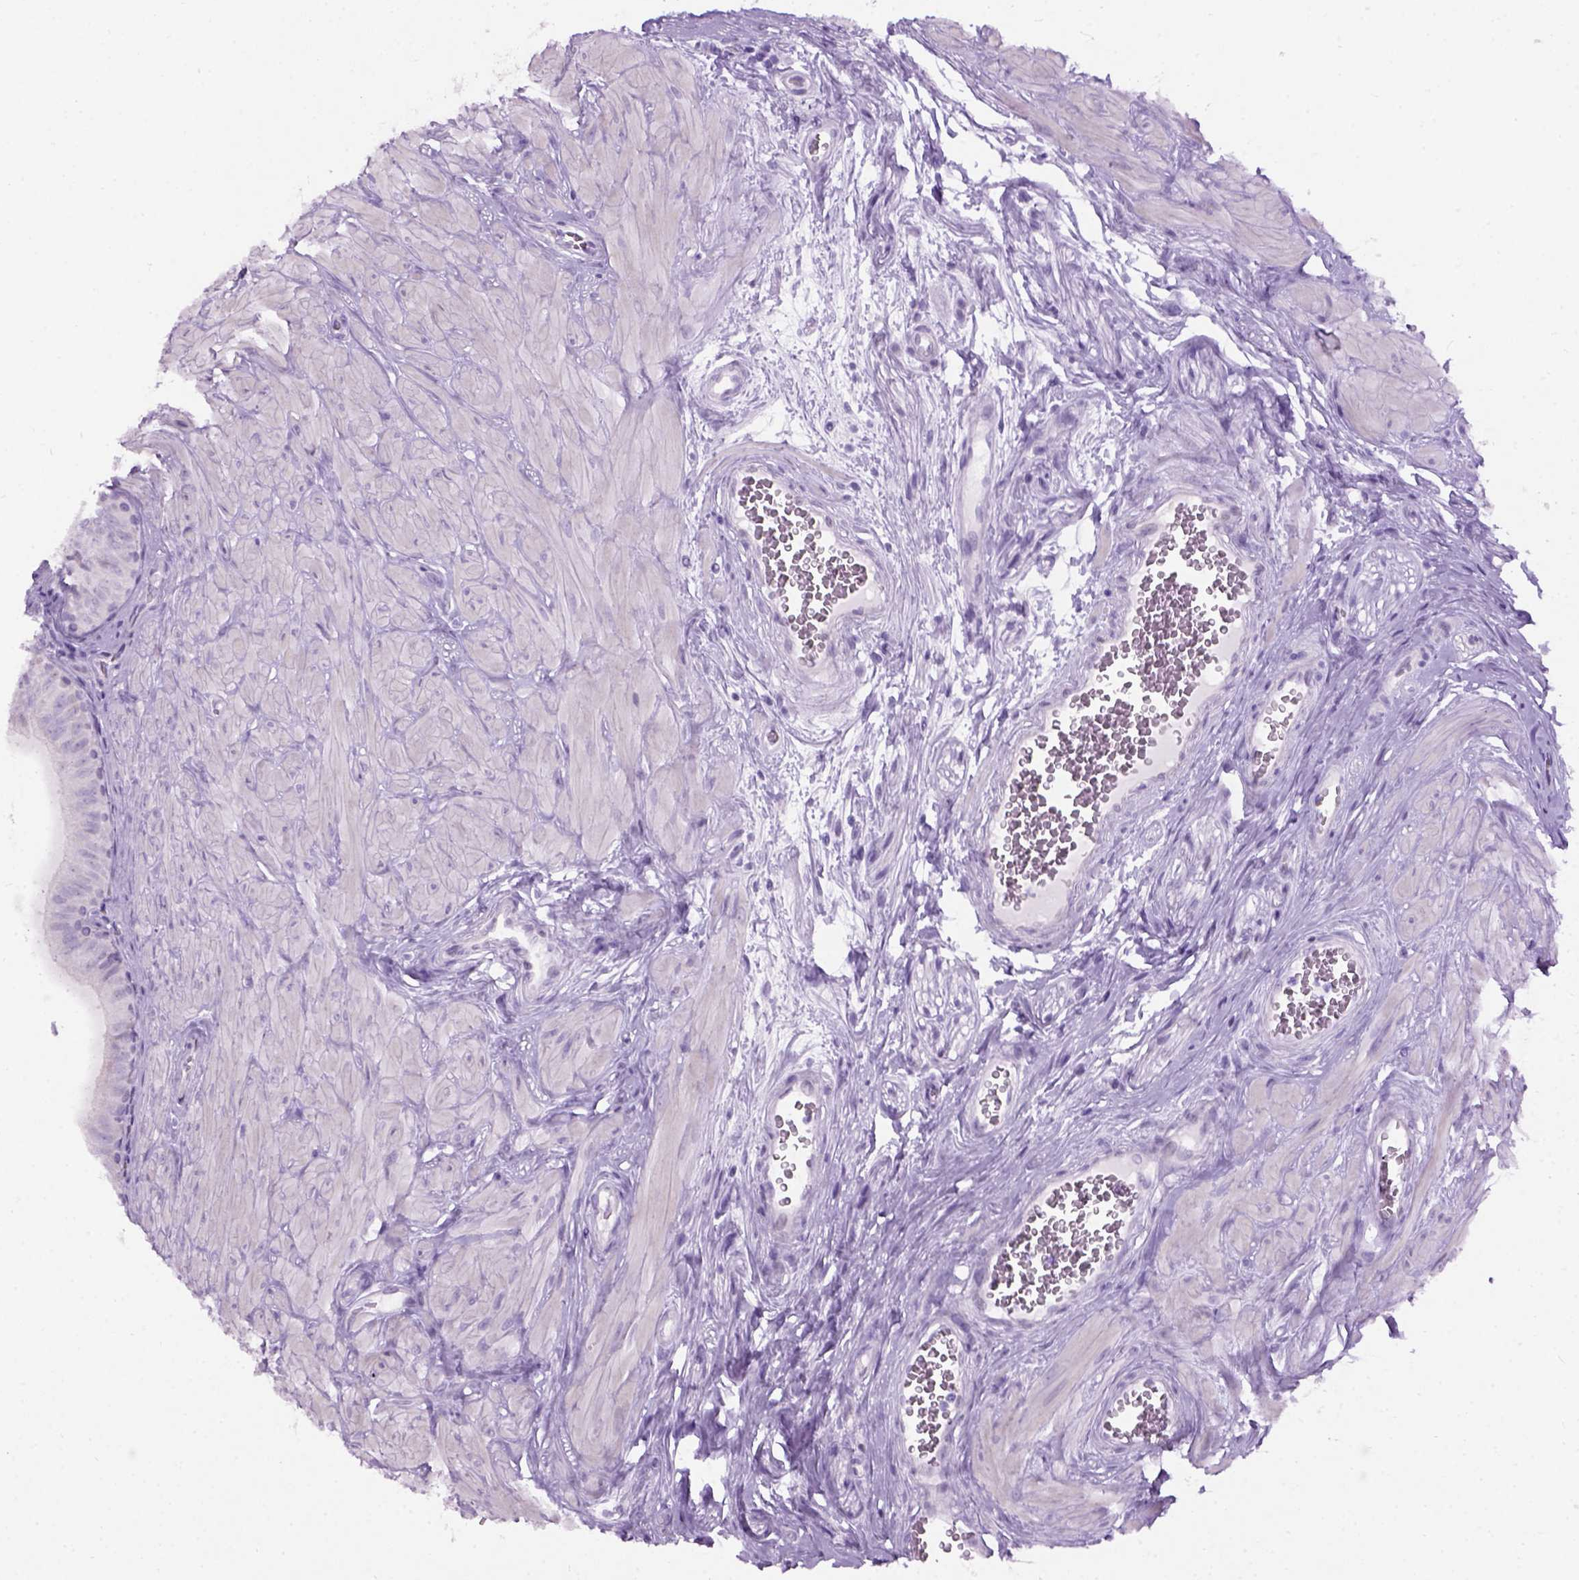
{"staining": {"intensity": "negative", "quantity": "none", "location": "none"}, "tissue": "epididymis", "cell_type": "Glandular cells", "image_type": "normal", "snomed": [{"axis": "morphology", "description": "Normal tissue, NOS"}, {"axis": "topography", "description": "Epididymis"}], "caption": "IHC micrograph of benign epididymis stained for a protein (brown), which reveals no expression in glandular cells.", "gene": "AXDND1", "patient": {"sex": "male", "age": 37}}